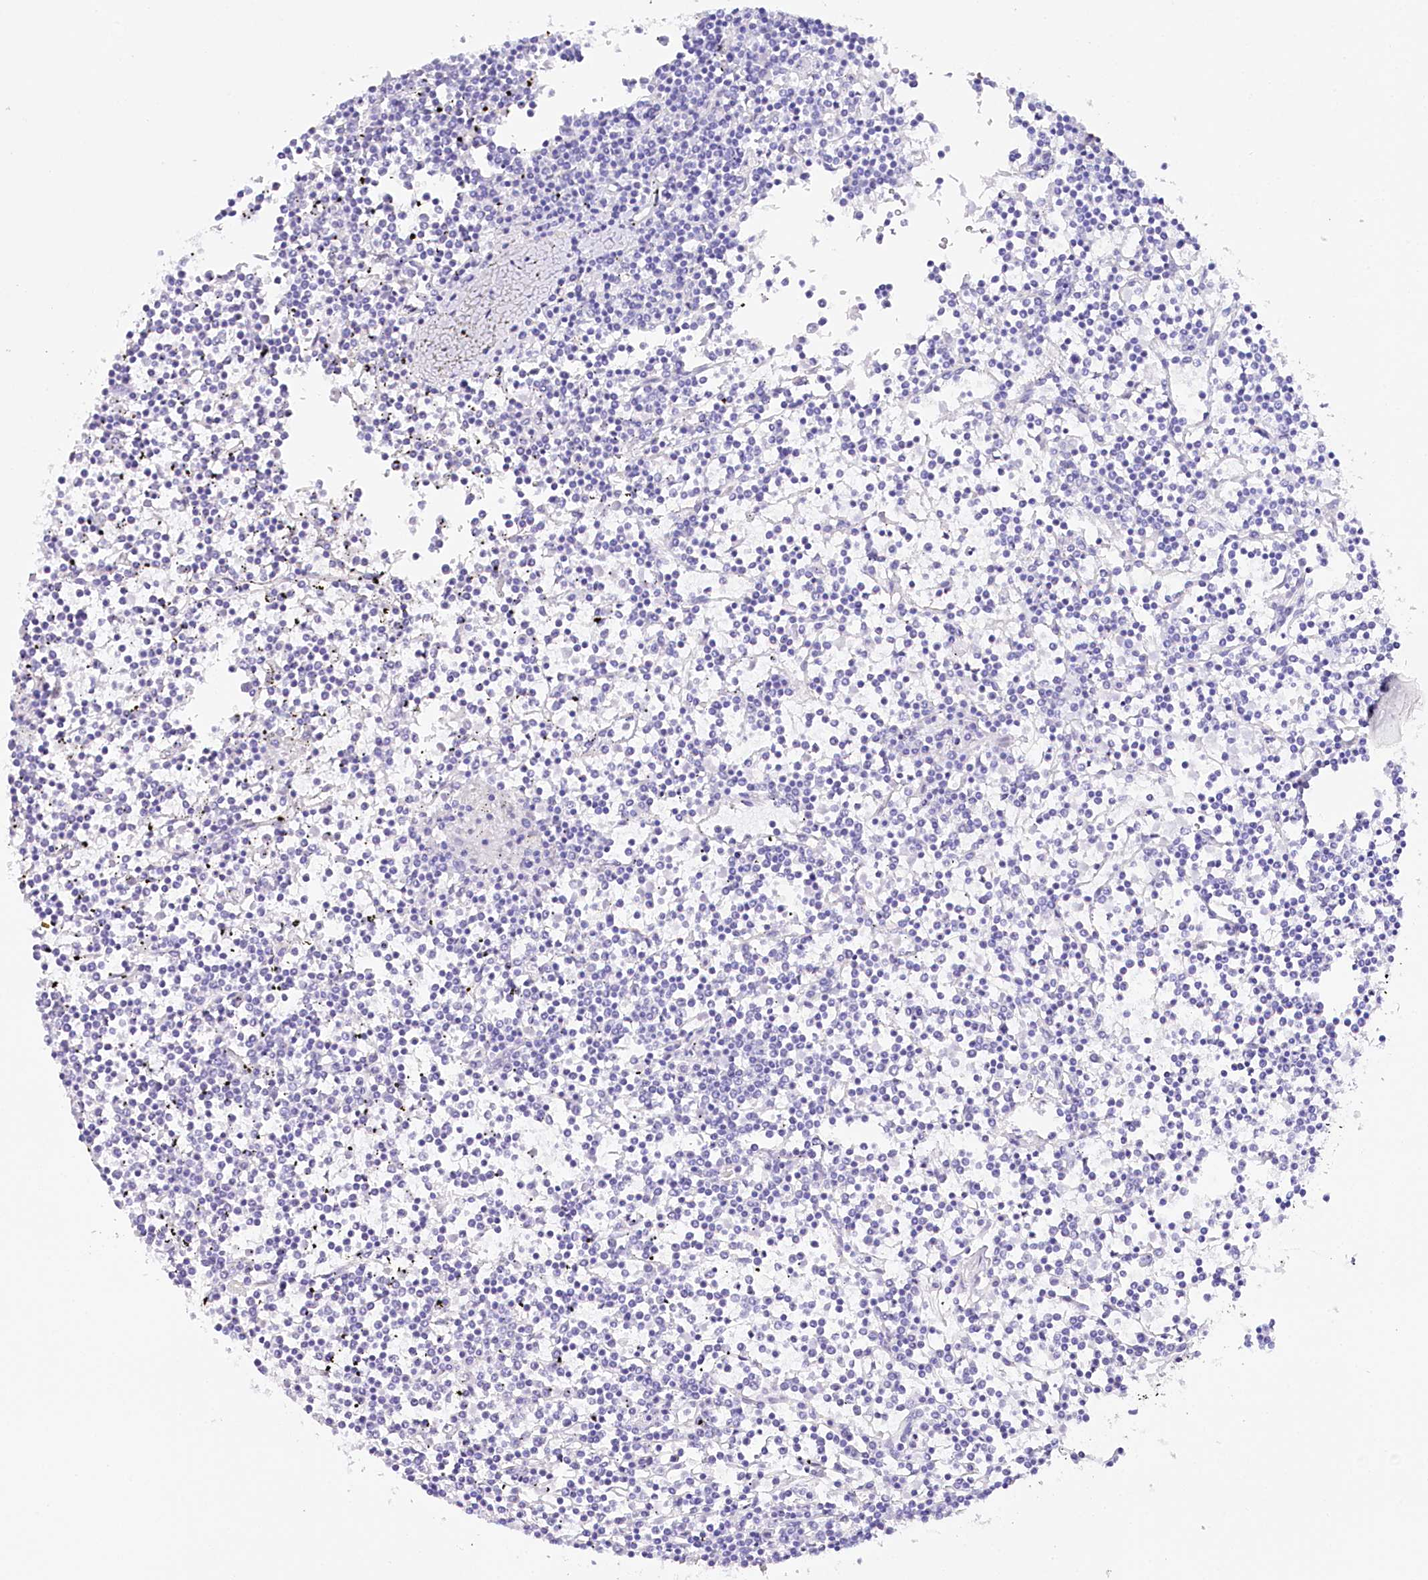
{"staining": {"intensity": "negative", "quantity": "none", "location": "none"}, "tissue": "lymphoma", "cell_type": "Tumor cells", "image_type": "cancer", "snomed": [{"axis": "morphology", "description": "Malignant lymphoma, non-Hodgkin's type, Low grade"}, {"axis": "topography", "description": "Spleen"}], "caption": "A high-resolution photomicrograph shows immunohistochemistry staining of low-grade malignant lymphoma, non-Hodgkin's type, which shows no significant staining in tumor cells.", "gene": "CSN3", "patient": {"sex": "female", "age": 19}}